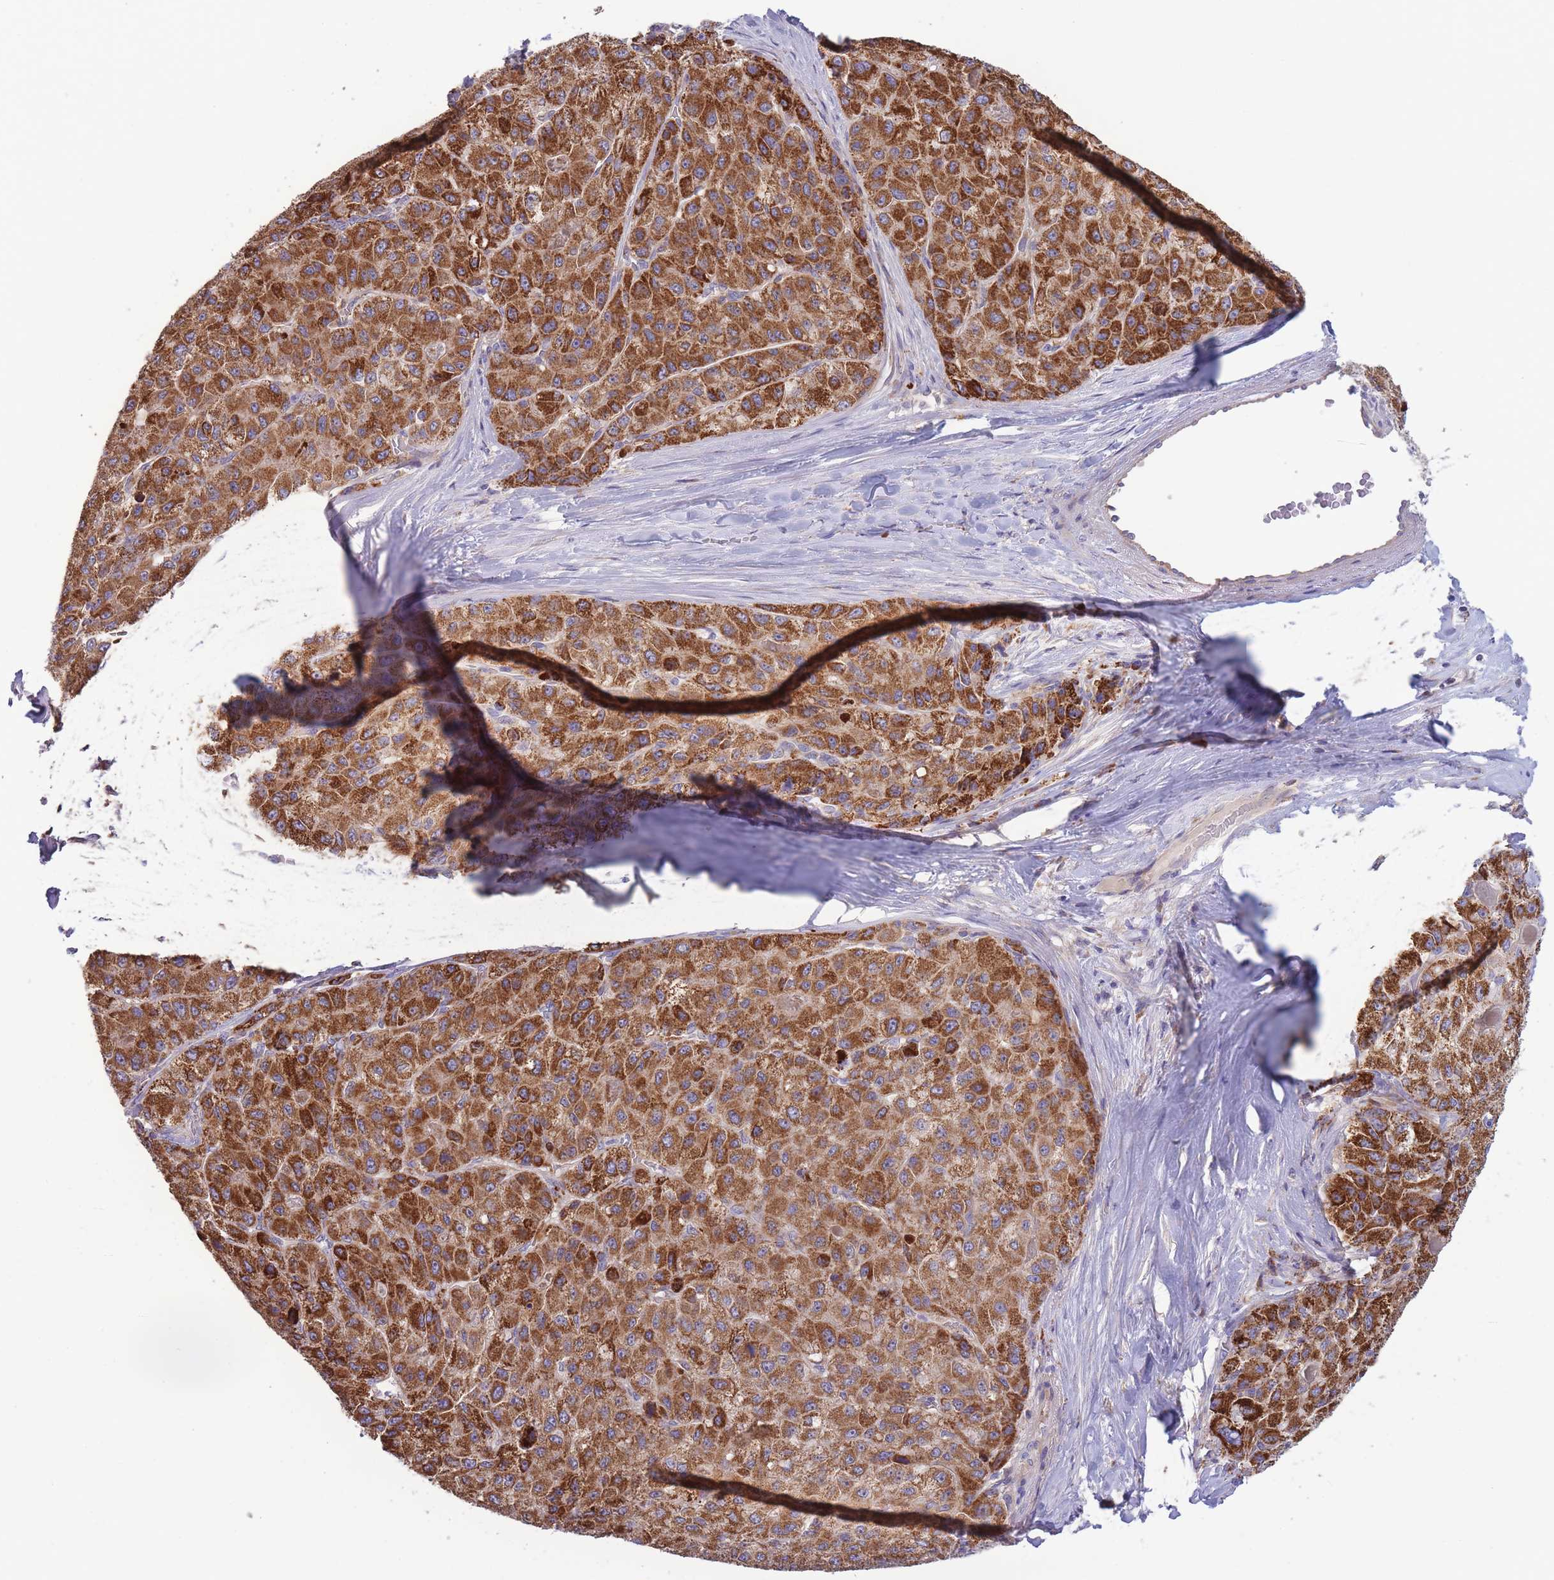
{"staining": {"intensity": "strong", "quantity": ">75%", "location": "cytoplasmic/membranous"}, "tissue": "liver cancer", "cell_type": "Tumor cells", "image_type": "cancer", "snomed": [{"axis": "morphology", "description": "Carcinoma, Hepatocellular, NOS"}, {"axis": "topography", "description": "Liver"}], "caption": "Immunohistochemical staining of hepatocellular carcinoma (liver) shows high levels of strong cytoplasmic/membranous protein staining in about >75% of tumor cells.", "gene": "SLC25A42", "patient": {"sex": "male", "age": 80}}